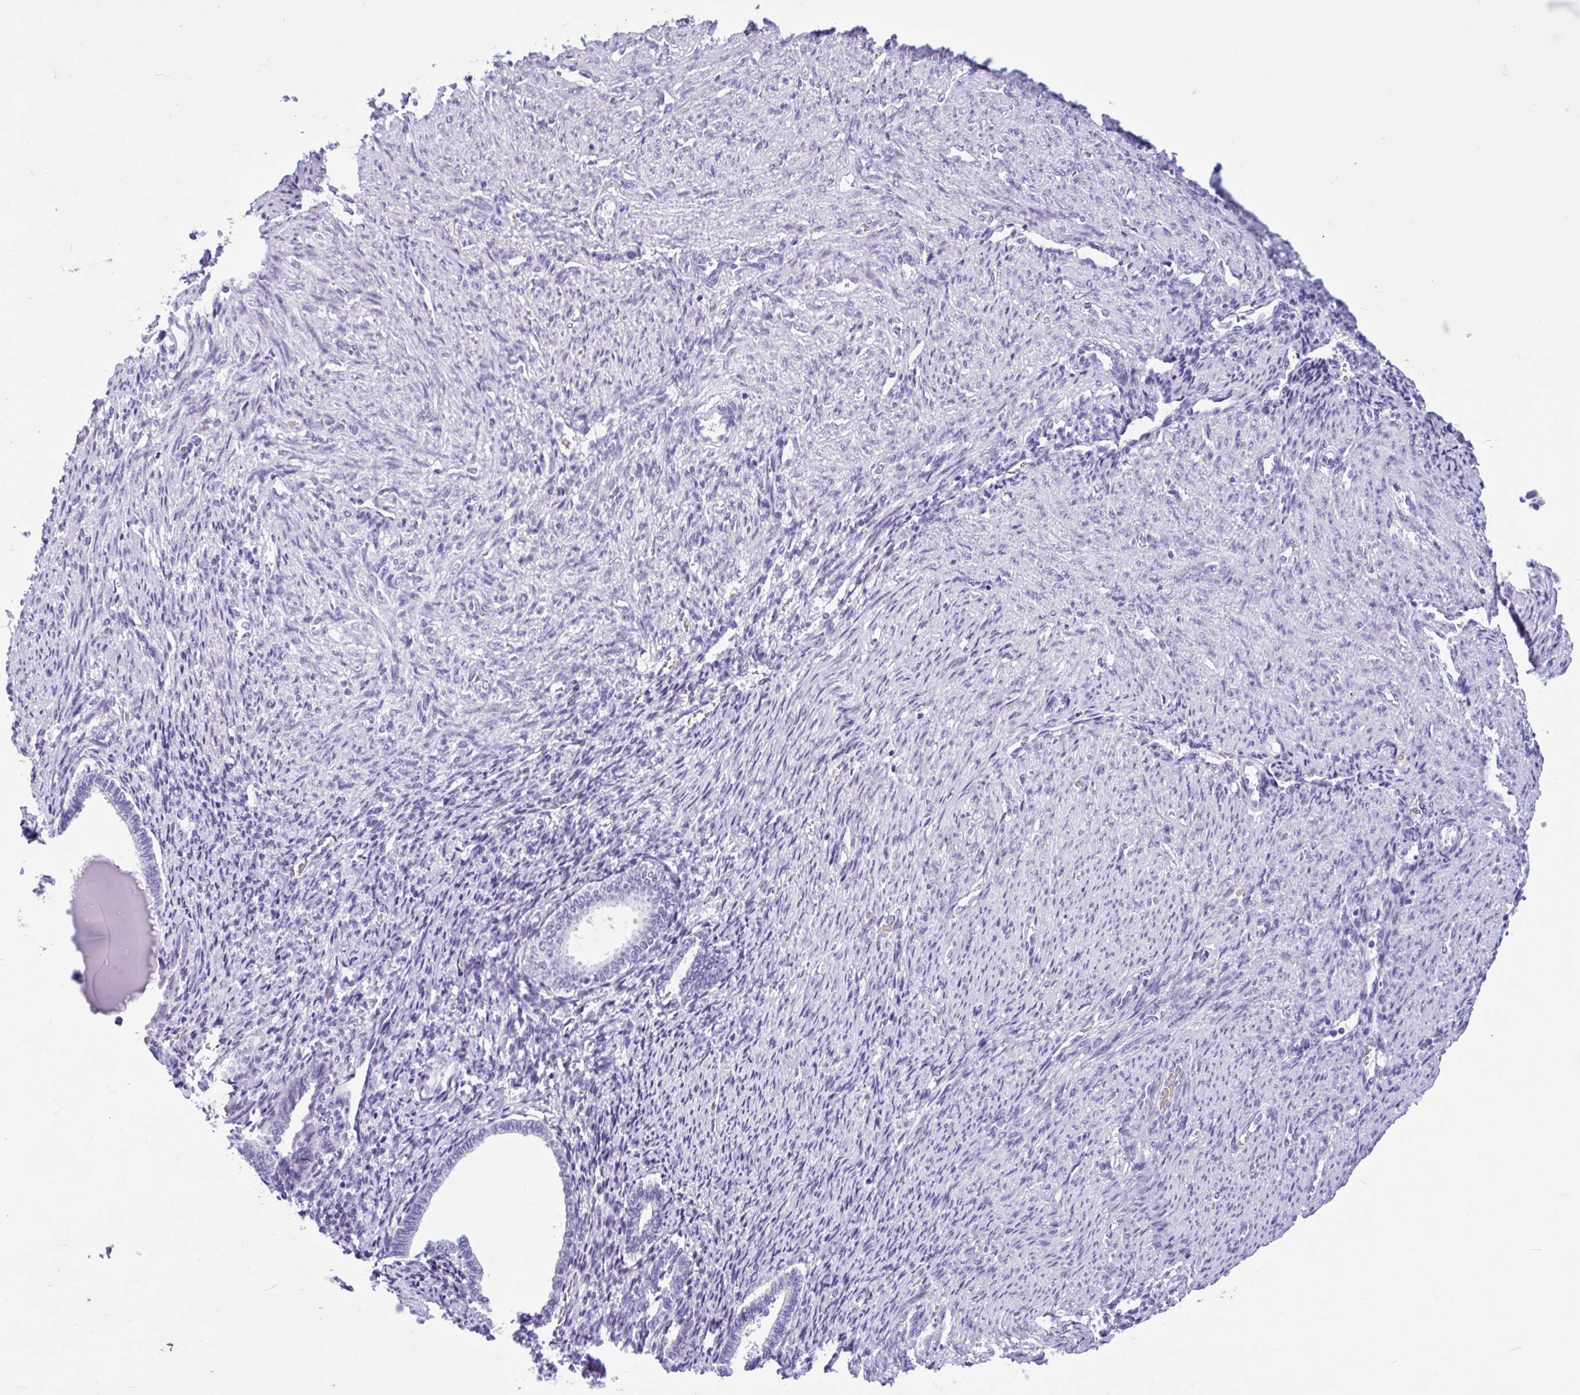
{"staining": {"intensity": "negative", "quantity": "none", "location": "none"}, "tissue": "endometrial cancer", "cell_type": "Tumor cells", "image_type": "cancer", "snomed": [{"axis": "morphology", "description": "Adenocarcinoma, NOS"}, {"axis": "topography", "description": "Endometrium"}], "caption": "Immunohistochemical staining of human endometrial cancer (adenocarcinoma) reveals no significant staining in tumor cells.", "gene": "TMEM79", "patient": {"sex": "female", "age": 80}}